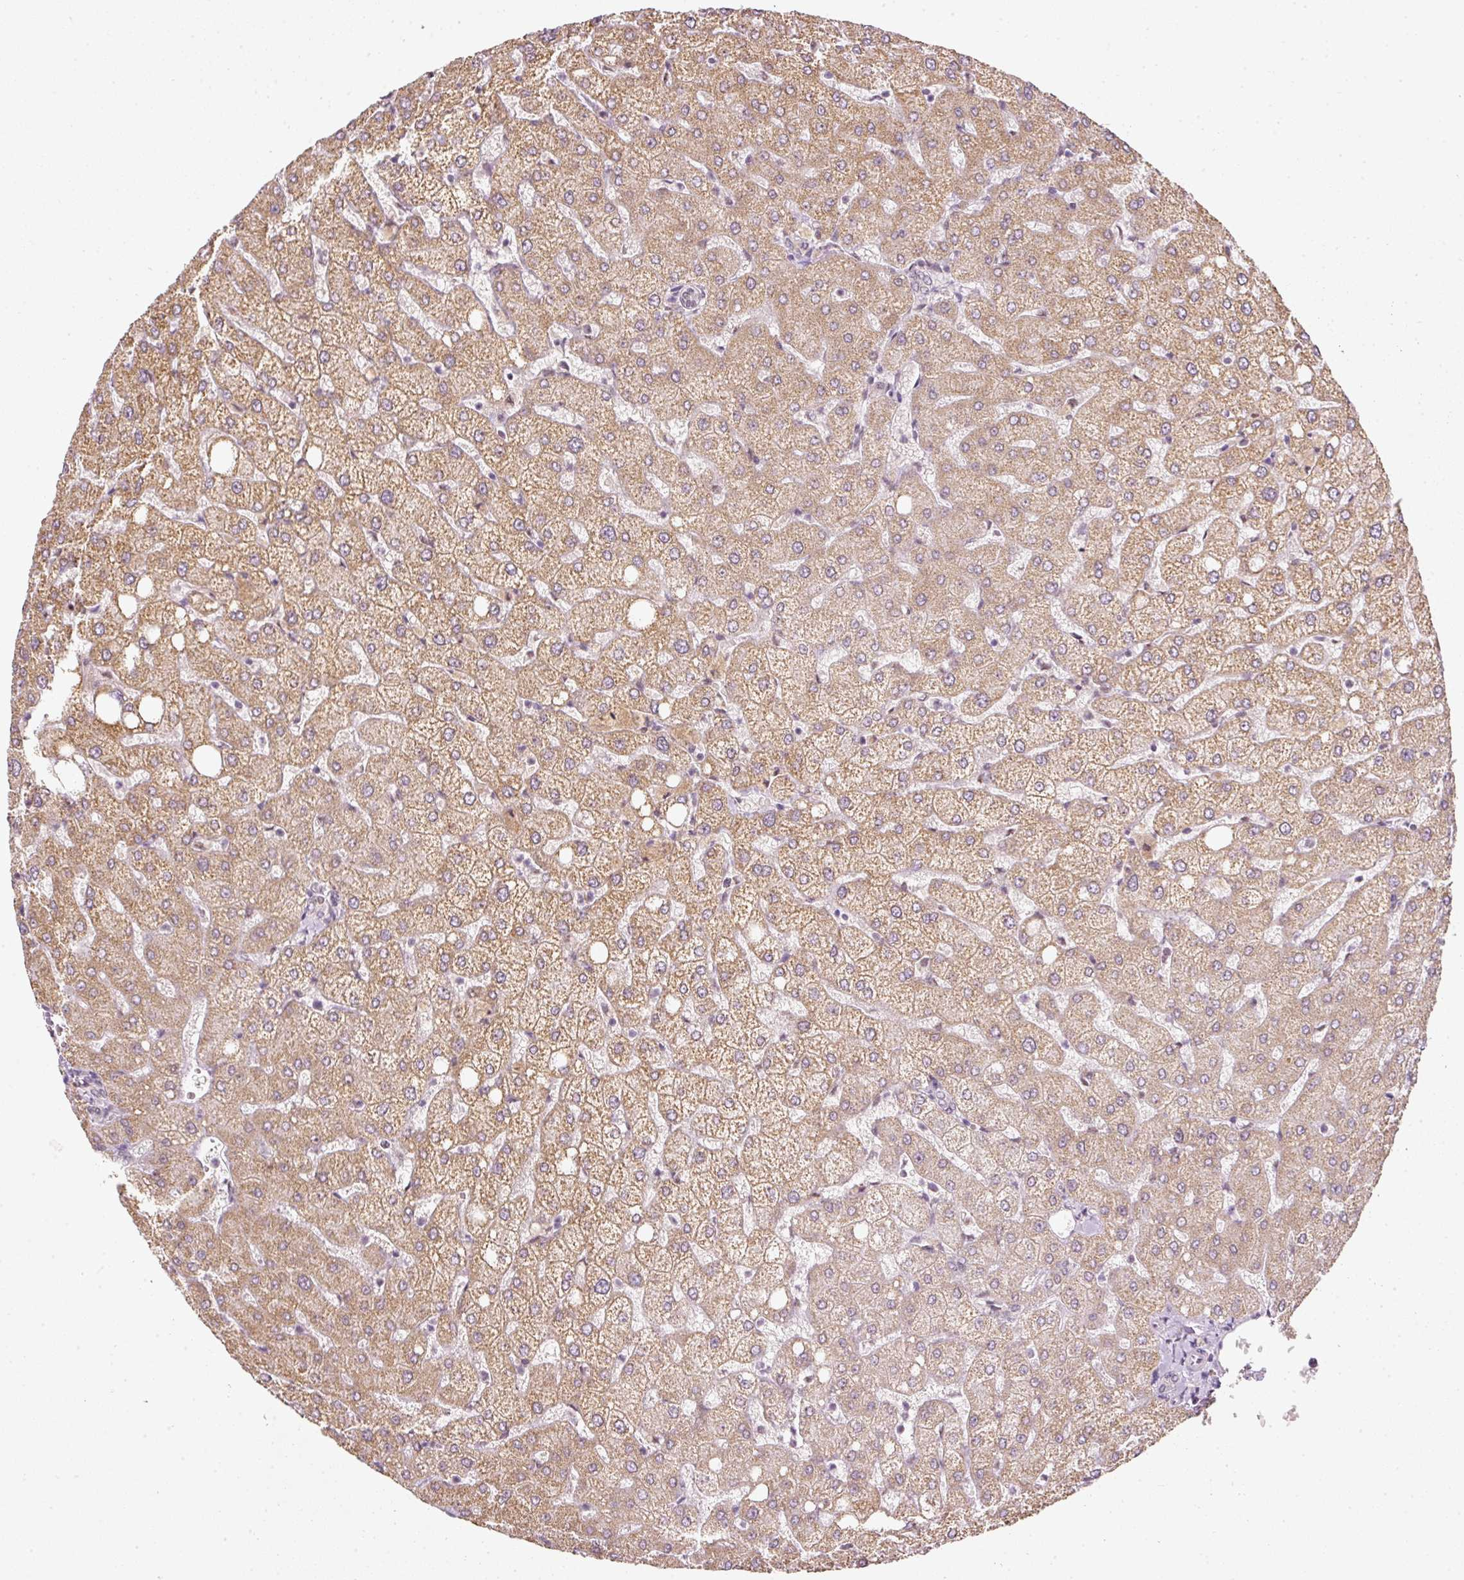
{"staining": {"intensity": "negative", "quantity": "none", "location": "none"}, "tissue": "liver", "cell_type": "Cholangiocytes", "image_type": "normal", "snomed": [{"axis": "morphology", "description": "Normal tissue, NOS"}, {"axis": "topography", "description": "Liver"}], "caption": "Cholangiocytes are negative for brown protein staining in unremarkable liver. (Stains: DAB immunohistochemistry (IHC) with hematoxylin counter stain, Microscopy: brightfield microscopy at high magnification).", "gene": "FSTL3", "patient": {"sex": "female", "age": 54}}